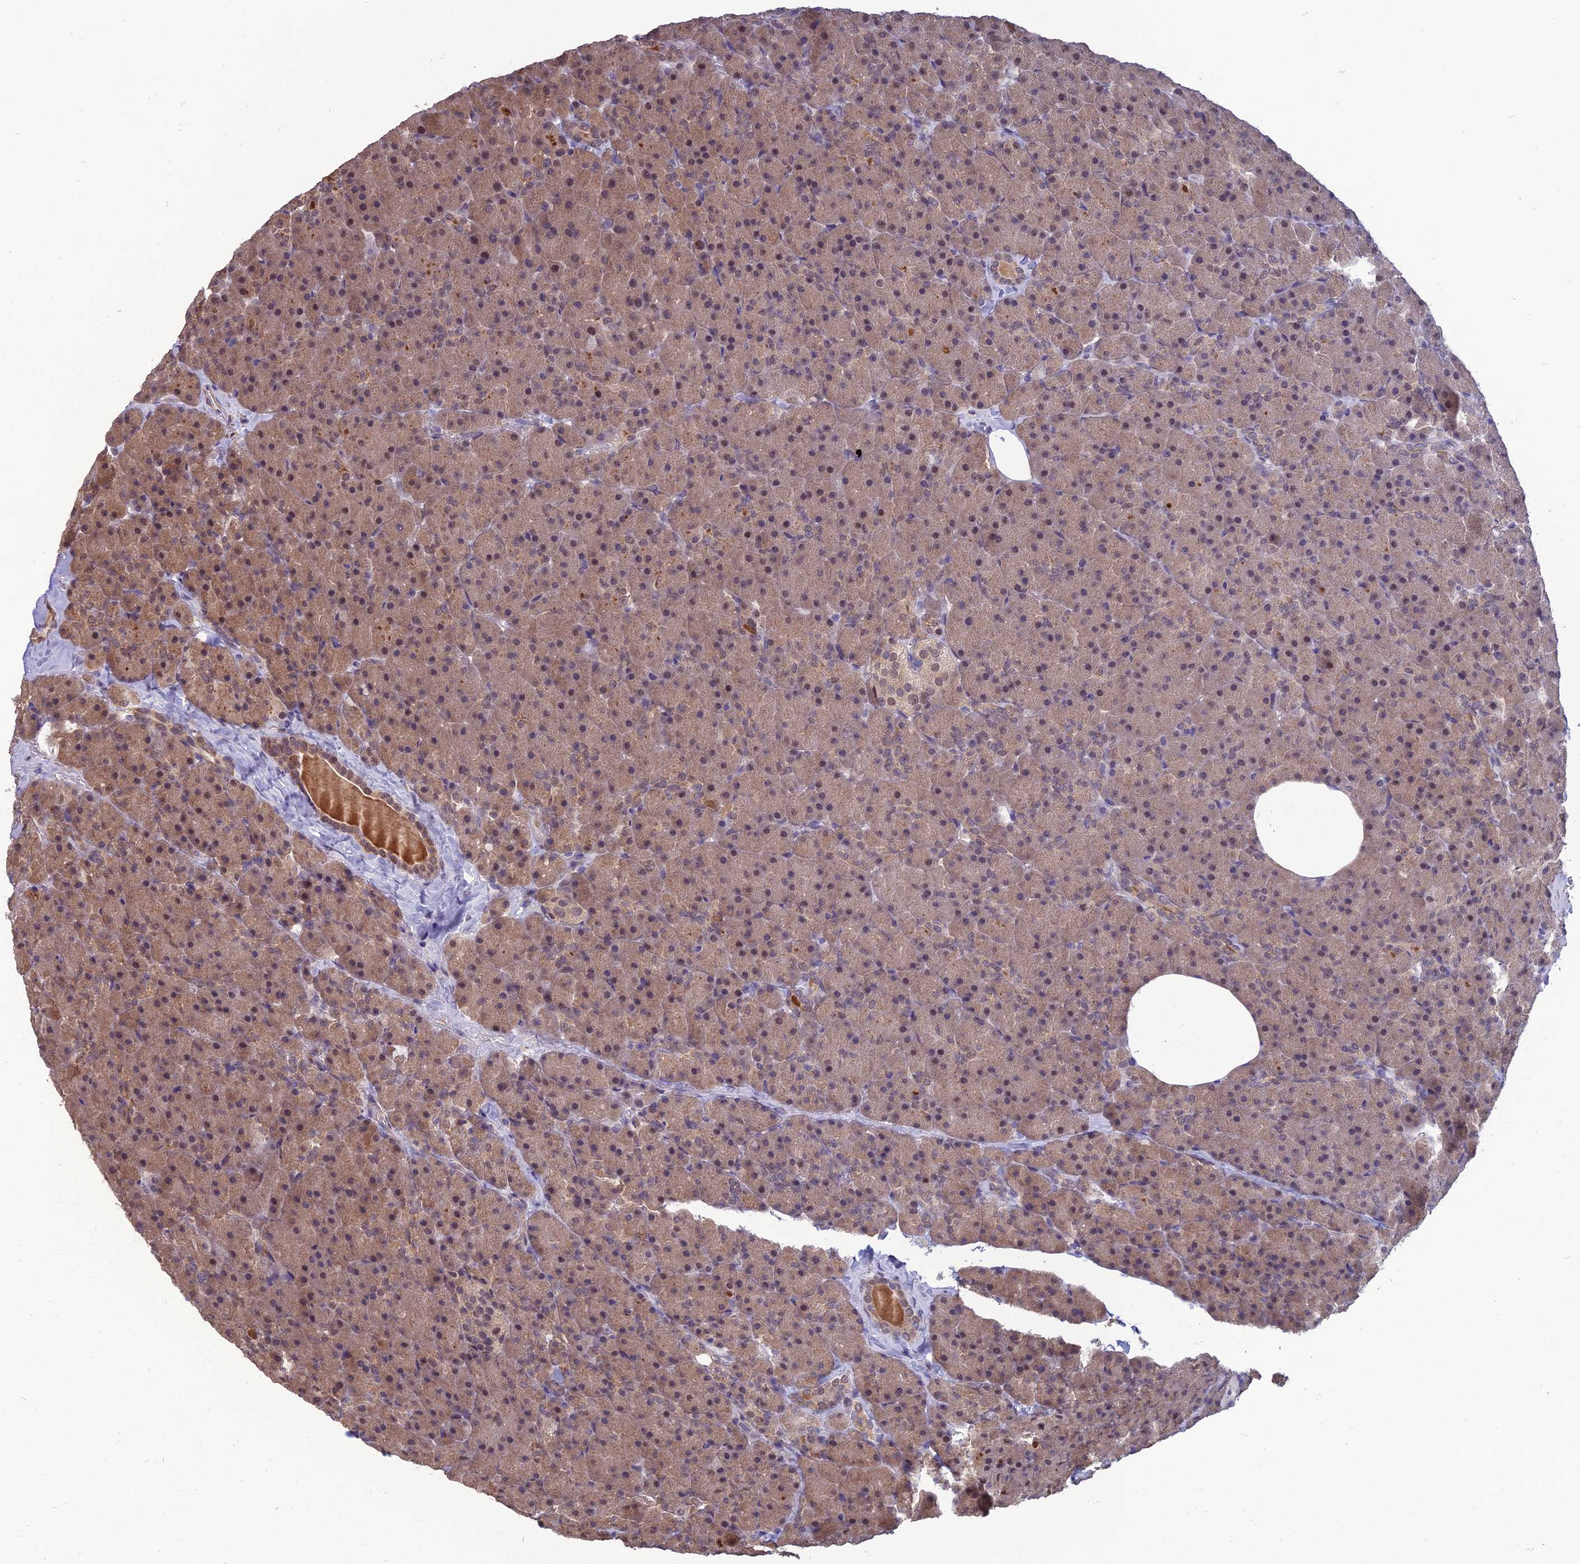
{"staining": {"intensity": "moderate", "quantity": ">75%", "location": "cytoplasmic/membranous,nuclear"}, "tissue": "pancreas", "cell_type": "Exocrine glandular cells", "image_type": "normal", "snomed": [{"axis": "morphology", "description": "Normal tissue, NOS"}, {"axis": "topography", "description": "Pancreas"}], "caption": "An immunohistochemistry (IHC) histopathology image of unremarkable tissue is shown. Protein staining in brown highlights moderate cytoplasmic/membranous,nuclear positivity in pancreas within exocrine glandular cells. The staining was performed using DAB (3,3'-diaminobenzidine) to visualize the protein expression in brown, while the nuclei were stained in blue with hematoxylin (Magnification: 20x).", "gene": "NR4A3", "patient": {"sex": "male", "age": 36}}